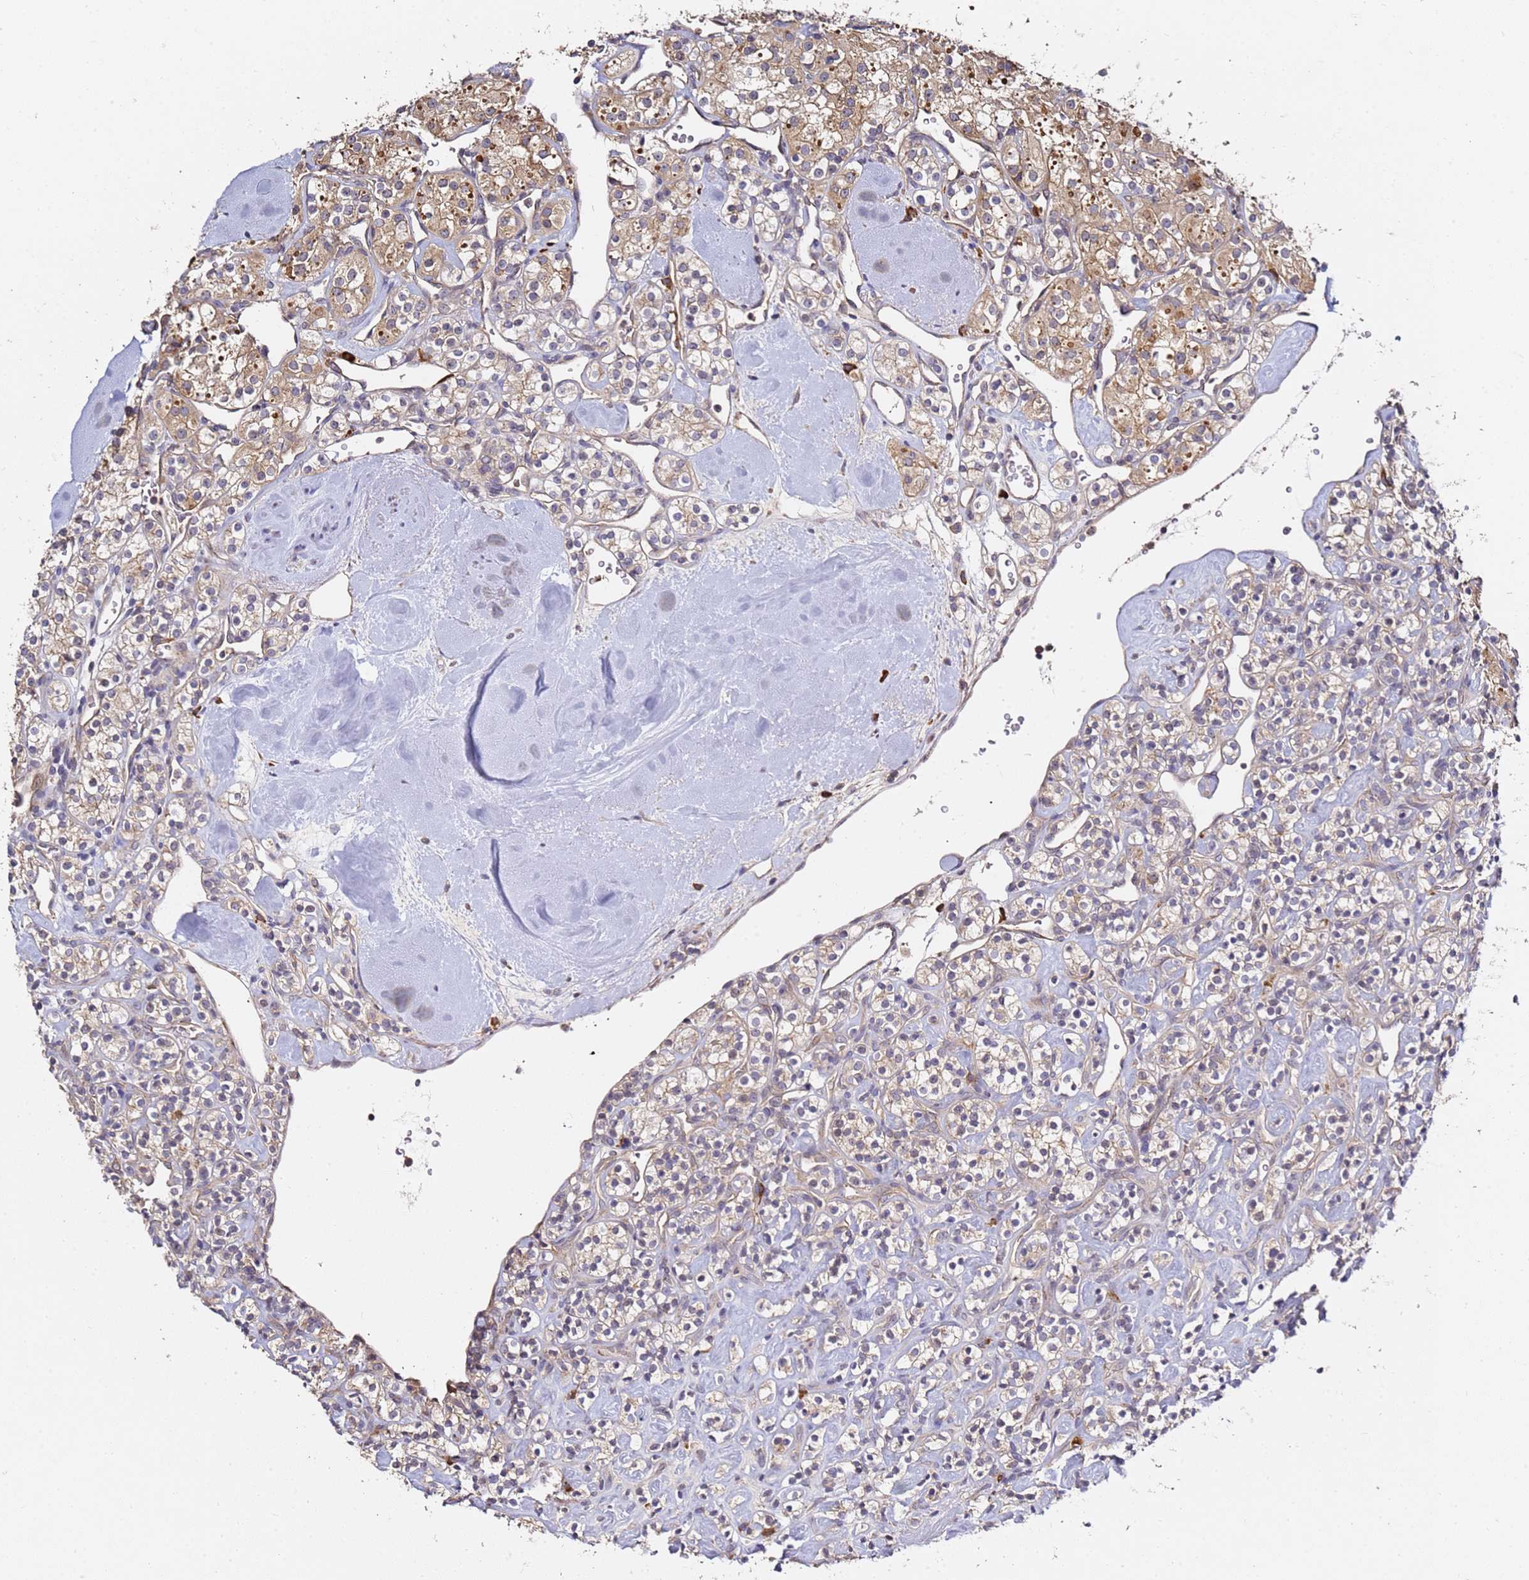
{"staining": {"intensity": "weak", "quantity": "25%-75%", "location": "cytoplasmic/membranous"}, "tissue": "renal cancer", "cell_type": "Tumor cells", "image_type": "cancer", "snomed": [{"axis": "morphology", "description": "Adenocarcinoma, NOS"}, {"axis": "topography", "description": "Kidney"}], "caption": "High-power microscopy captured an immunohistochemistry histopathology image of renal cancer, revealing weak cytoplasmic/membranous expression in approximately 25%-75% of tumor cells. (DAB (3,3'-diaminobenzidine) IHC with brightfield microscopy, high magnification).", "gene": "OSBPL2", "patient": {"sex": "male", "age": 77}}